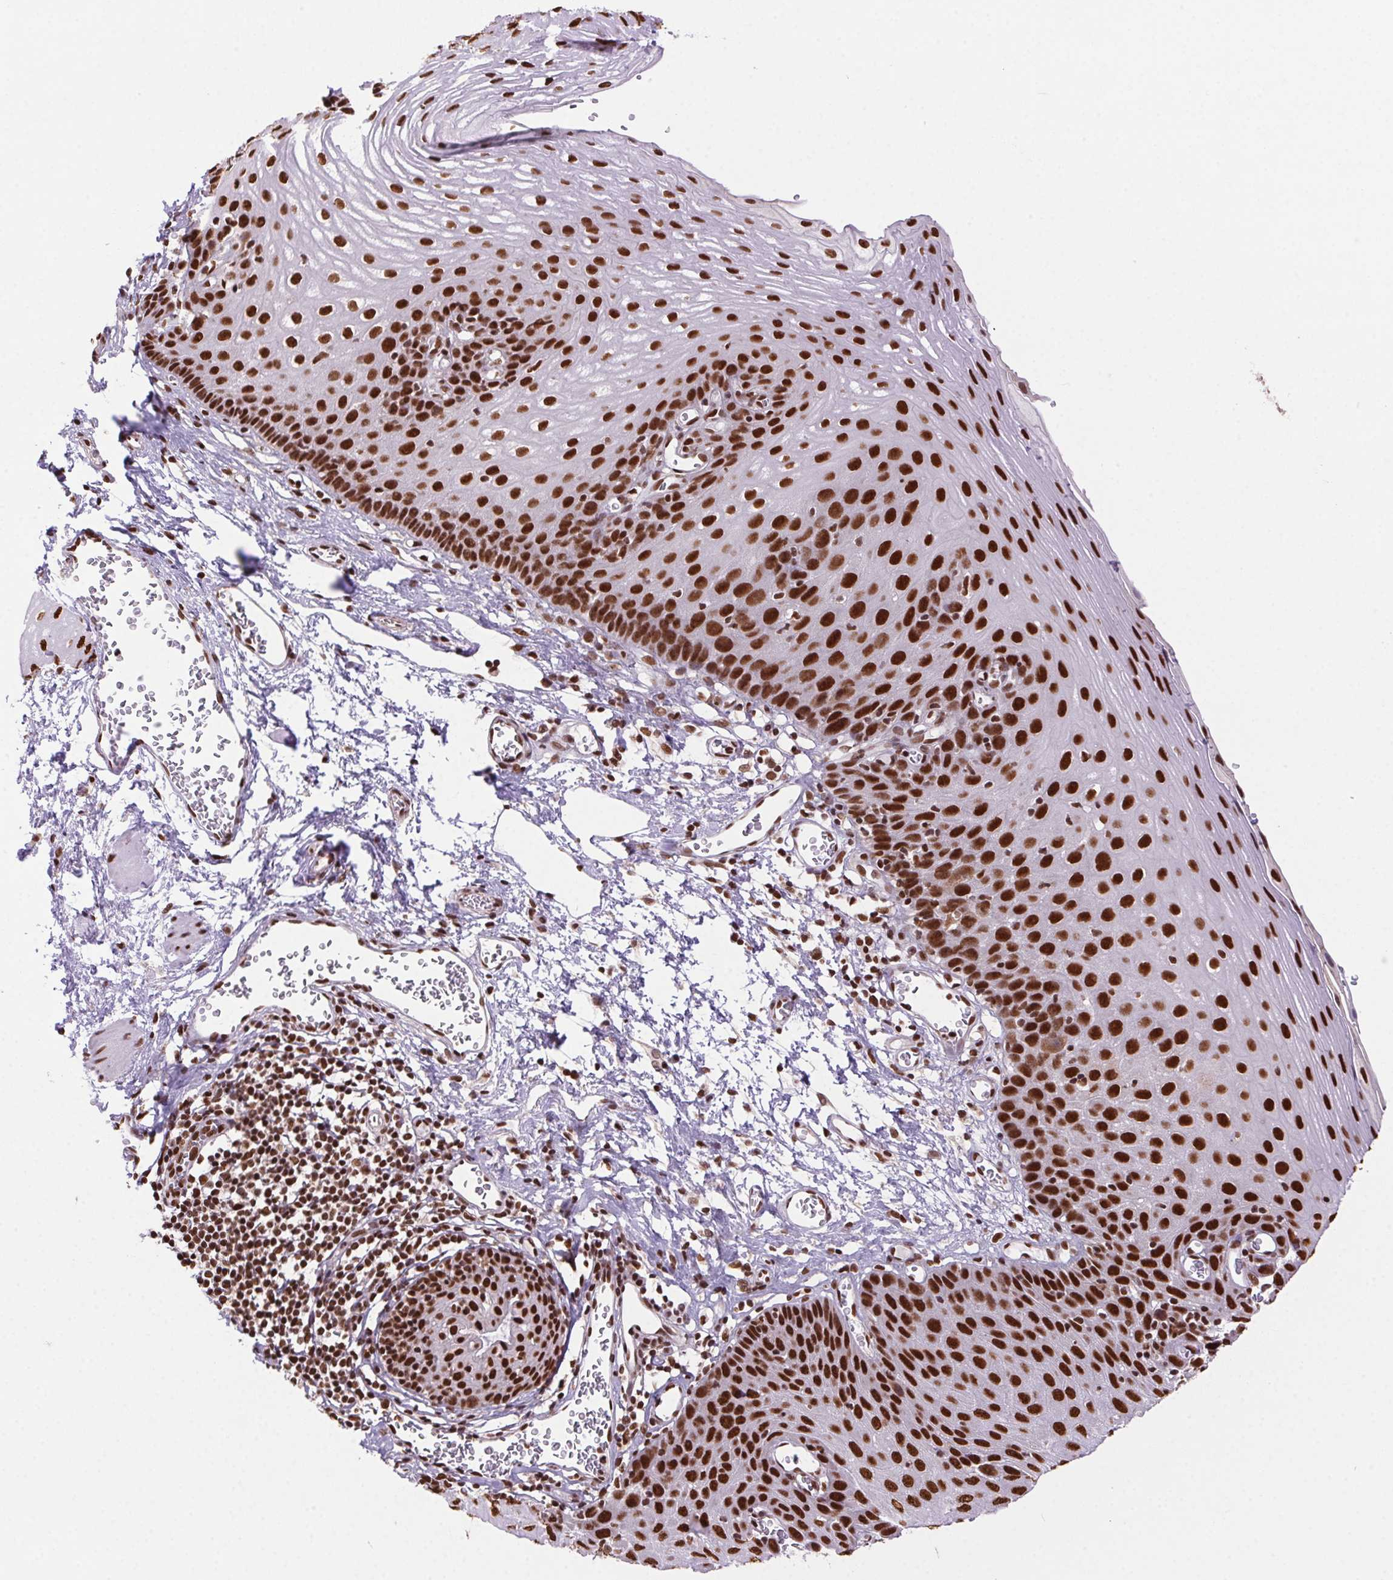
{"staining": {"intensity": "strong", "quantity": ">75%", "location": "nuclear"}, "tissue": "esophagus", "cell_type": "Squamous epithelial cells", "image_type": "normal", "snomed": [{"axis": "morphology", "description": "Normal tissue, NOS"}, {"axis": "topography", "description": "Esophagus"}], "caption": "The histopathology image exhibits a brown stain indicating the presence of a protein in the nuclear of squamous epithelial cells in esophagus. The protein of interest is stained brown, and the nuclei are stained in blue (DAB IHC with brightfield microscopy, high magnification).", "gene": "ZNF207", "patient": {"sex": "male", "age": 72}}